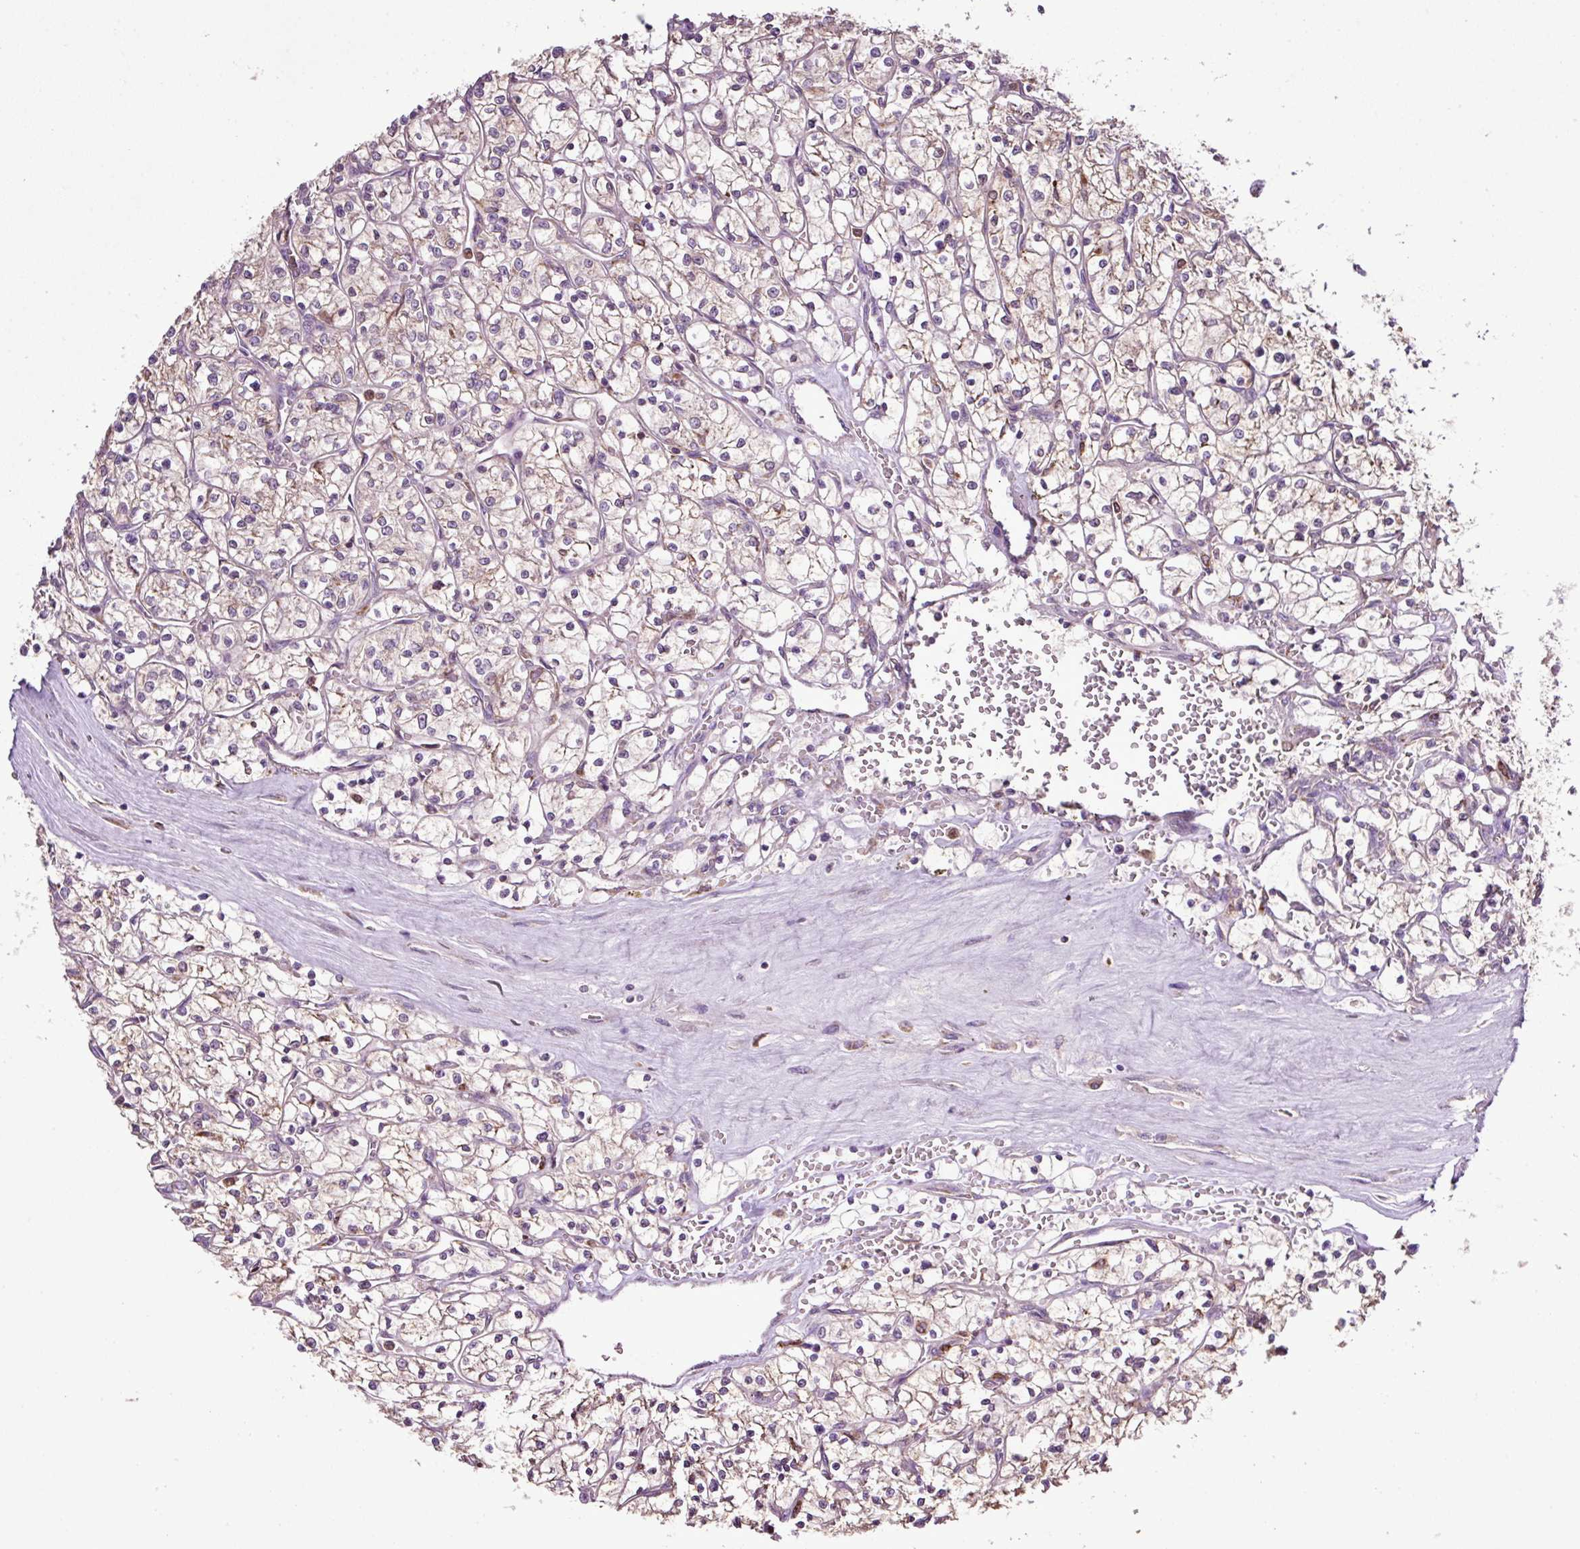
{"staining": {"intensity": "weak", "quantity": "25%-75%", "location": "cytoplasmic/membranous"}, "tissue": "renal cancer", "cell_type": "Tumor cells", "image_type": "cancer", "snomed": [{"axis": "morphology", "description": "Adenocarcinoma, NOS"}, {"axis": "topography", "description": "Kidney"}], "caption": "A brown stain labels weak cytoplasmic/membranous expression of a protein in human renal cancer (adenocarcinoma) tumor cells.", "gene": "SMCO4", "patient": {"sex": "female", "age": 64}}